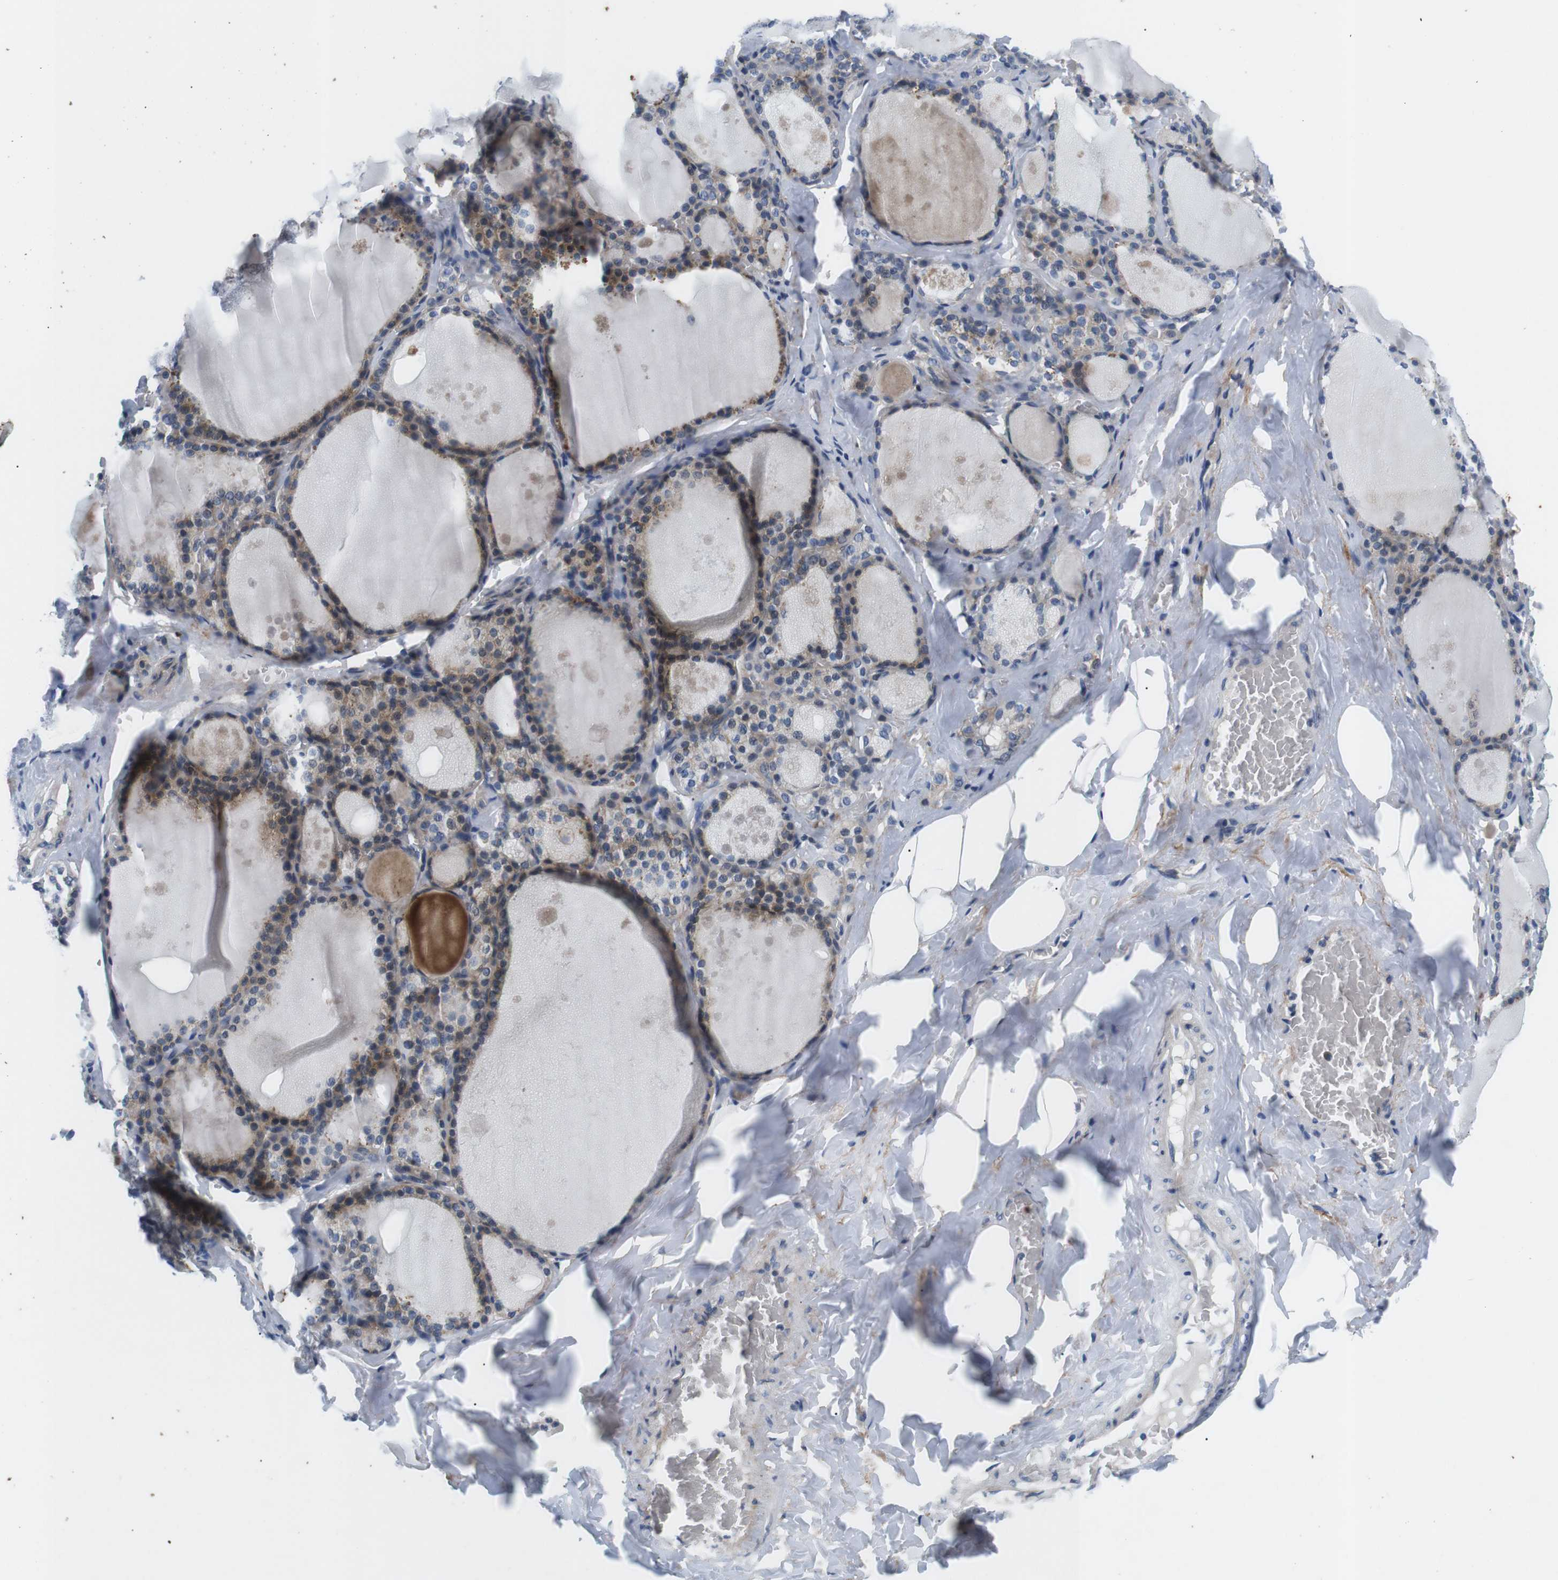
{"staining": {"intensity": "moderate", "quantity": "25%-75%", "location": "cytoplasmic/membranous"}, "tissue": "thyroid gland", "cell_type": "Glandular cells", "image_type": "normal", "snomed": [{"axis": "morphology", "description": "Normal tissue, NOS"}, {"axis": "topography", "description": "Thyroid gland"}], "caption": "A micrograph showing moderate cytoplasmic/membranous staining in about 25%-75% of glandular cells in benign thyroid gland, as visualized by brown immunohistochemical staining.", "gene": "SLC30A1", "patient": {"sex": "male", "age": 56}}